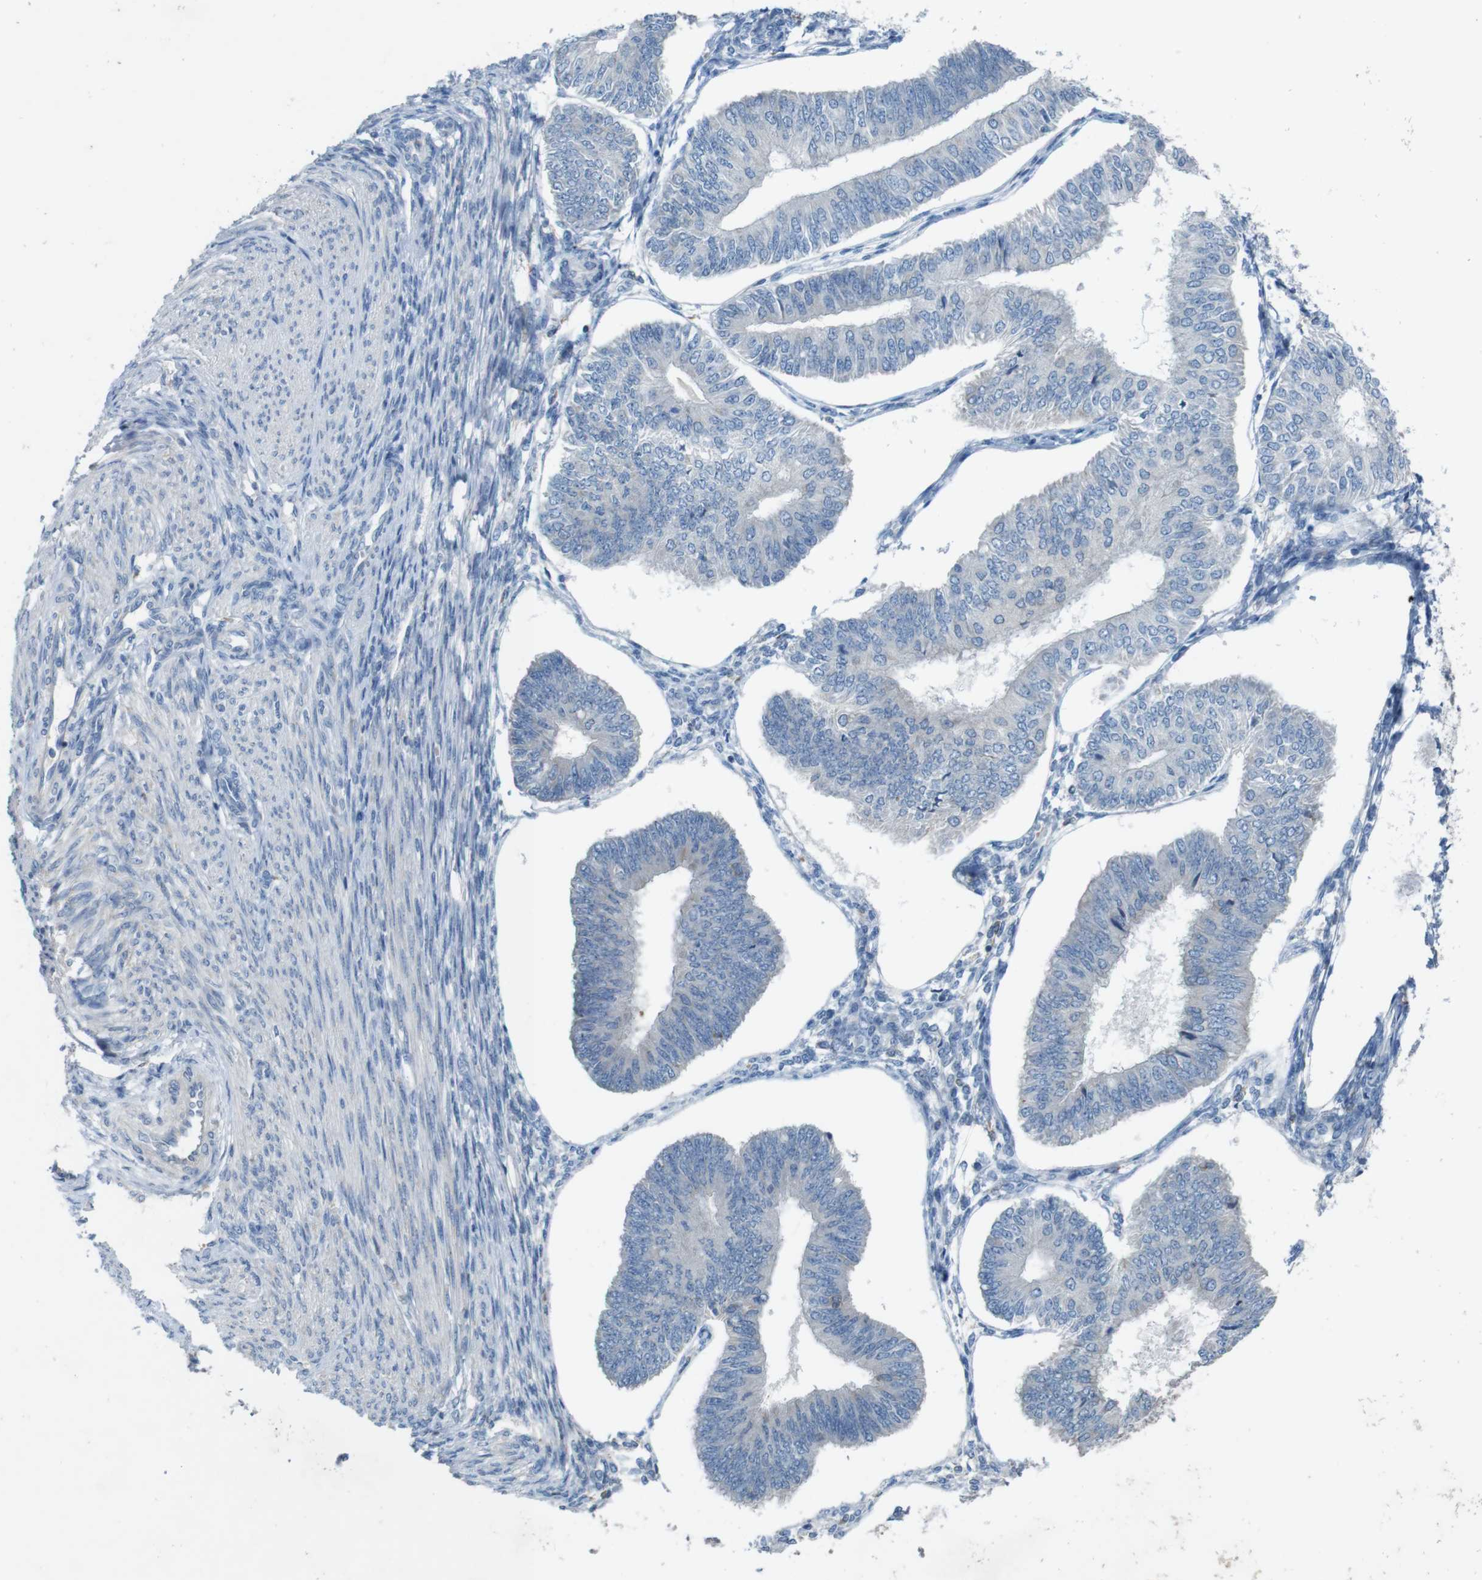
{"staining": {"intensity": "negative", "quantity": "none", "location": "none"}, "tissue": "endometrial cancer", "cell_type": "Tumor cells", "image_type": "cancer", "snomed": [{"axis": "morphology", "description": "Adenocarcinoma, NOS"}, {"axis": "topography", "description": "Endometrium"}], "caption": "Immunohistochemistry (IHC) micrograph of neoplastic tissue: human adenocarcinoma (endometrial) stained with DAB shows no significant protein staining in tumor cells.", "gene": "MOGAT3", "patient": {"sex": "female", "age": 58}}